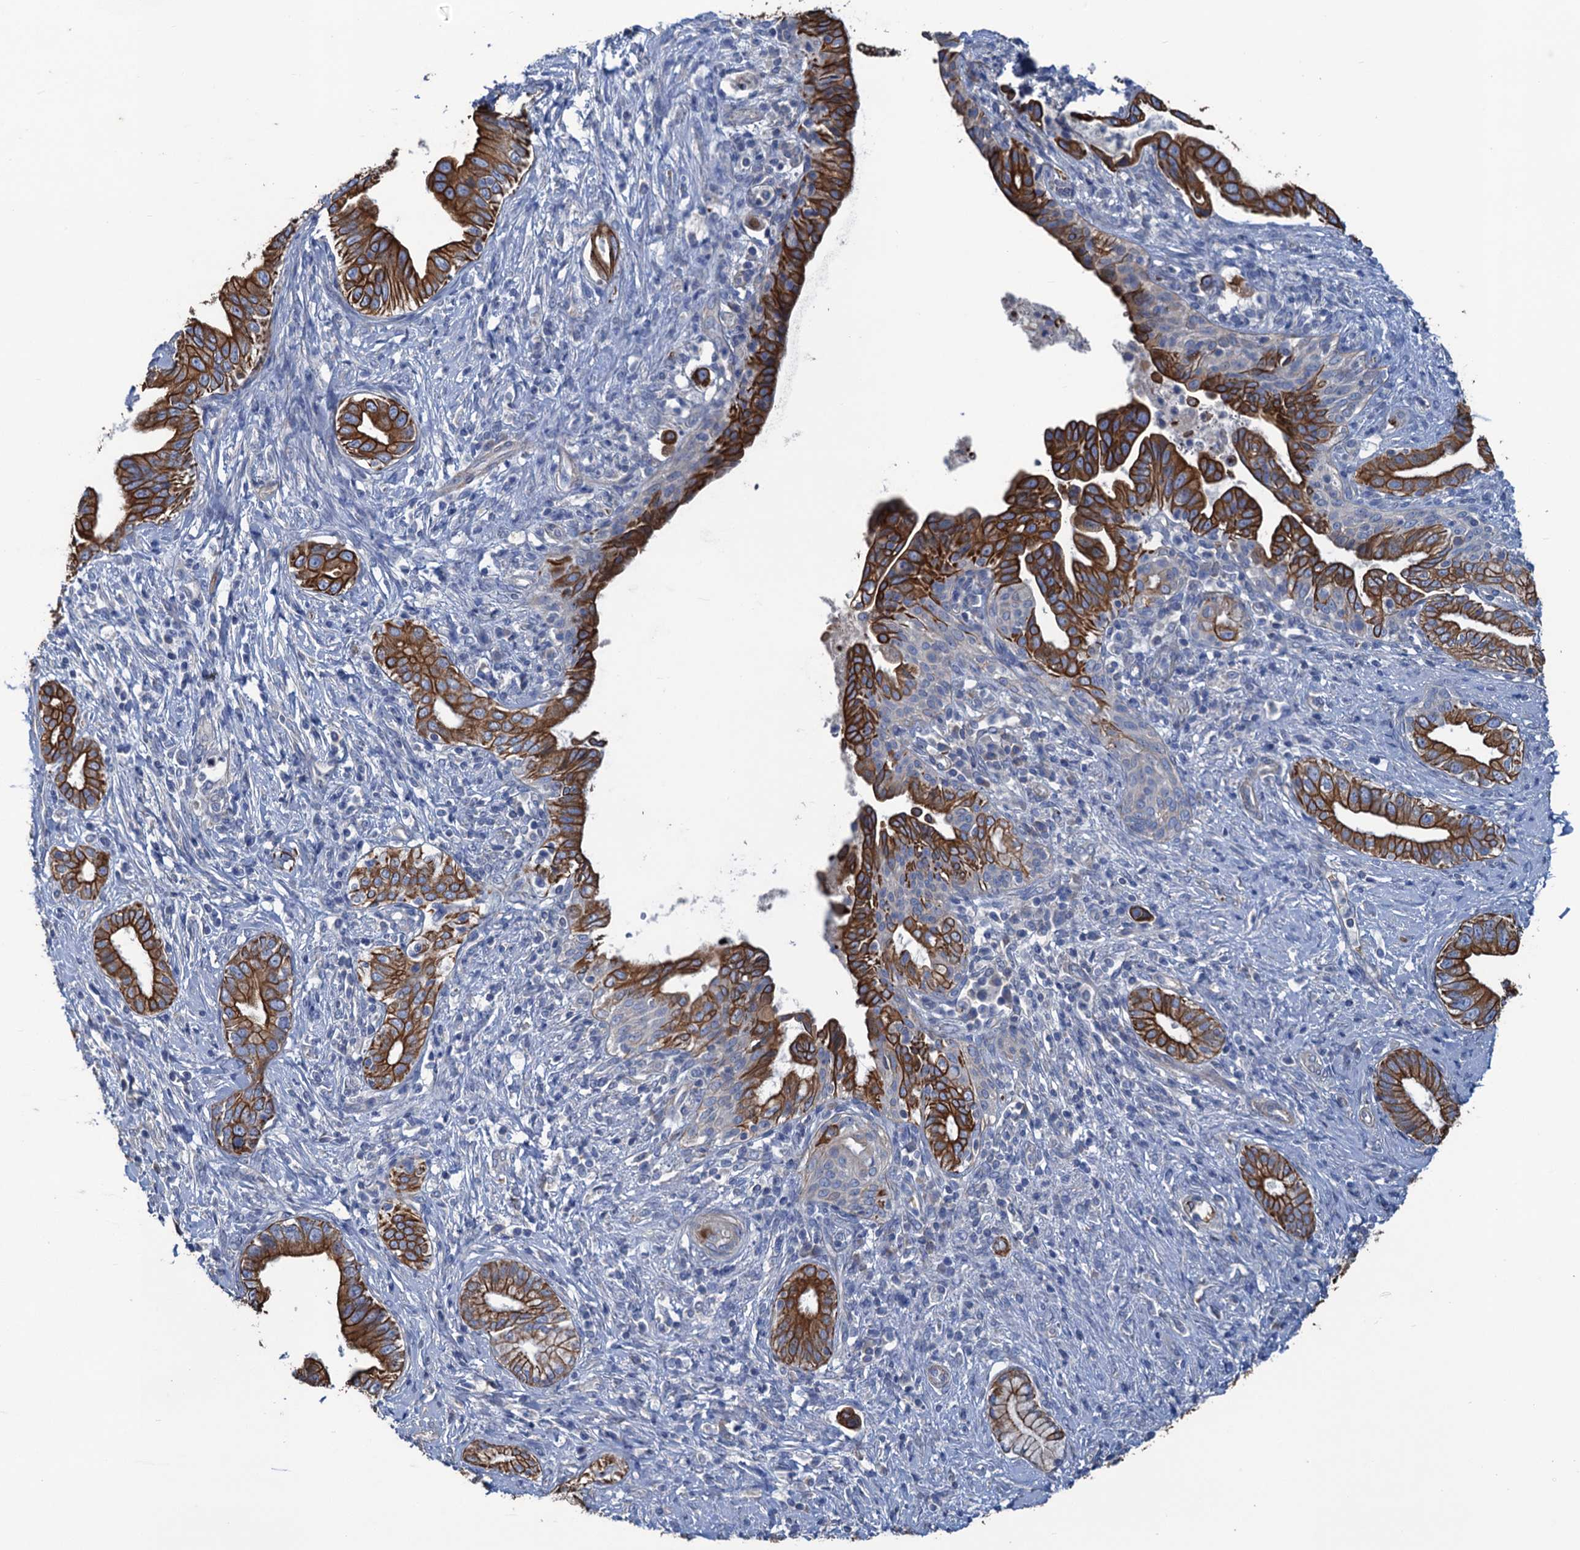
{"staining": {"intensity": "strong", "quantity": ">75%", "location": "cytoplasmic/membranous"}, "tissue": "pancreatic cancer", "cell_type": "Tumor cells", "image_type": "cancer", "snomed": [{"axis": "morphology", "description": "Adenocarcinoma, NOS"}, {"axis": "topography", "description": "Pancreas"}], "caption": "The micrograph demonstrates a brown stain indicating the presence of a protein in the cytoplasmic/membranous of tumor cells in adenocarcinoma (pancreatic).", "gene": "SMCO3", "patient": {"sex": "female", "age": 55}}